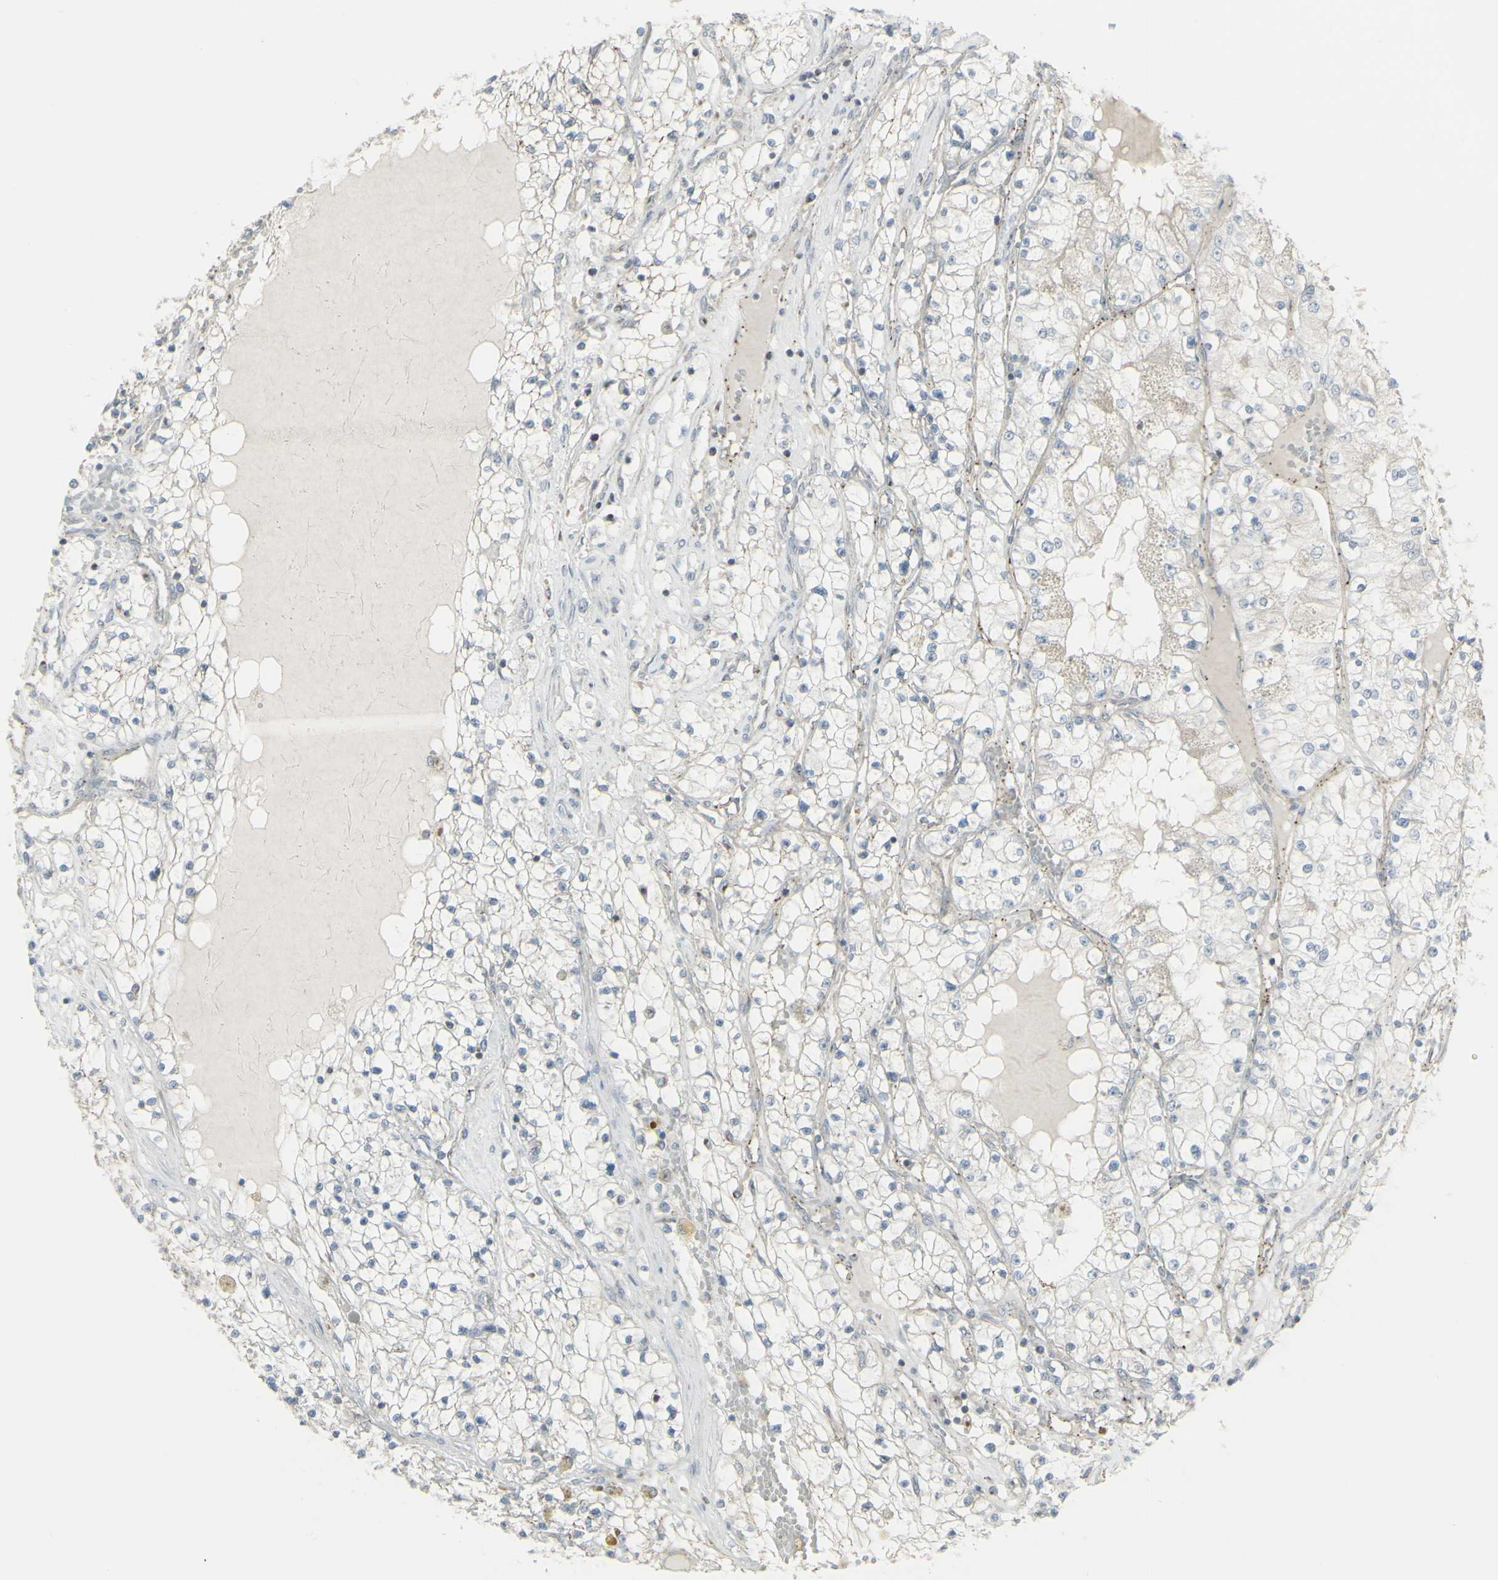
{"staining": {"intensity": "negative", "quantity": "none", "location": "none"}, "tissue": "renal cancer", "cell_type": "Tumor cells", "image_type": "cancer", "snomed": [{"axis": "morphology", "description": "Adenocarcinoma, NOS"}, {"axis": "topography", "description": "Kidney"}], "caption": "A histopathology image of human renal cancer (adenocarcinoma) is negative for staining in tumor cells.", "gene": "GALNT6", "patient": {"sex": "male", "age": 68}}